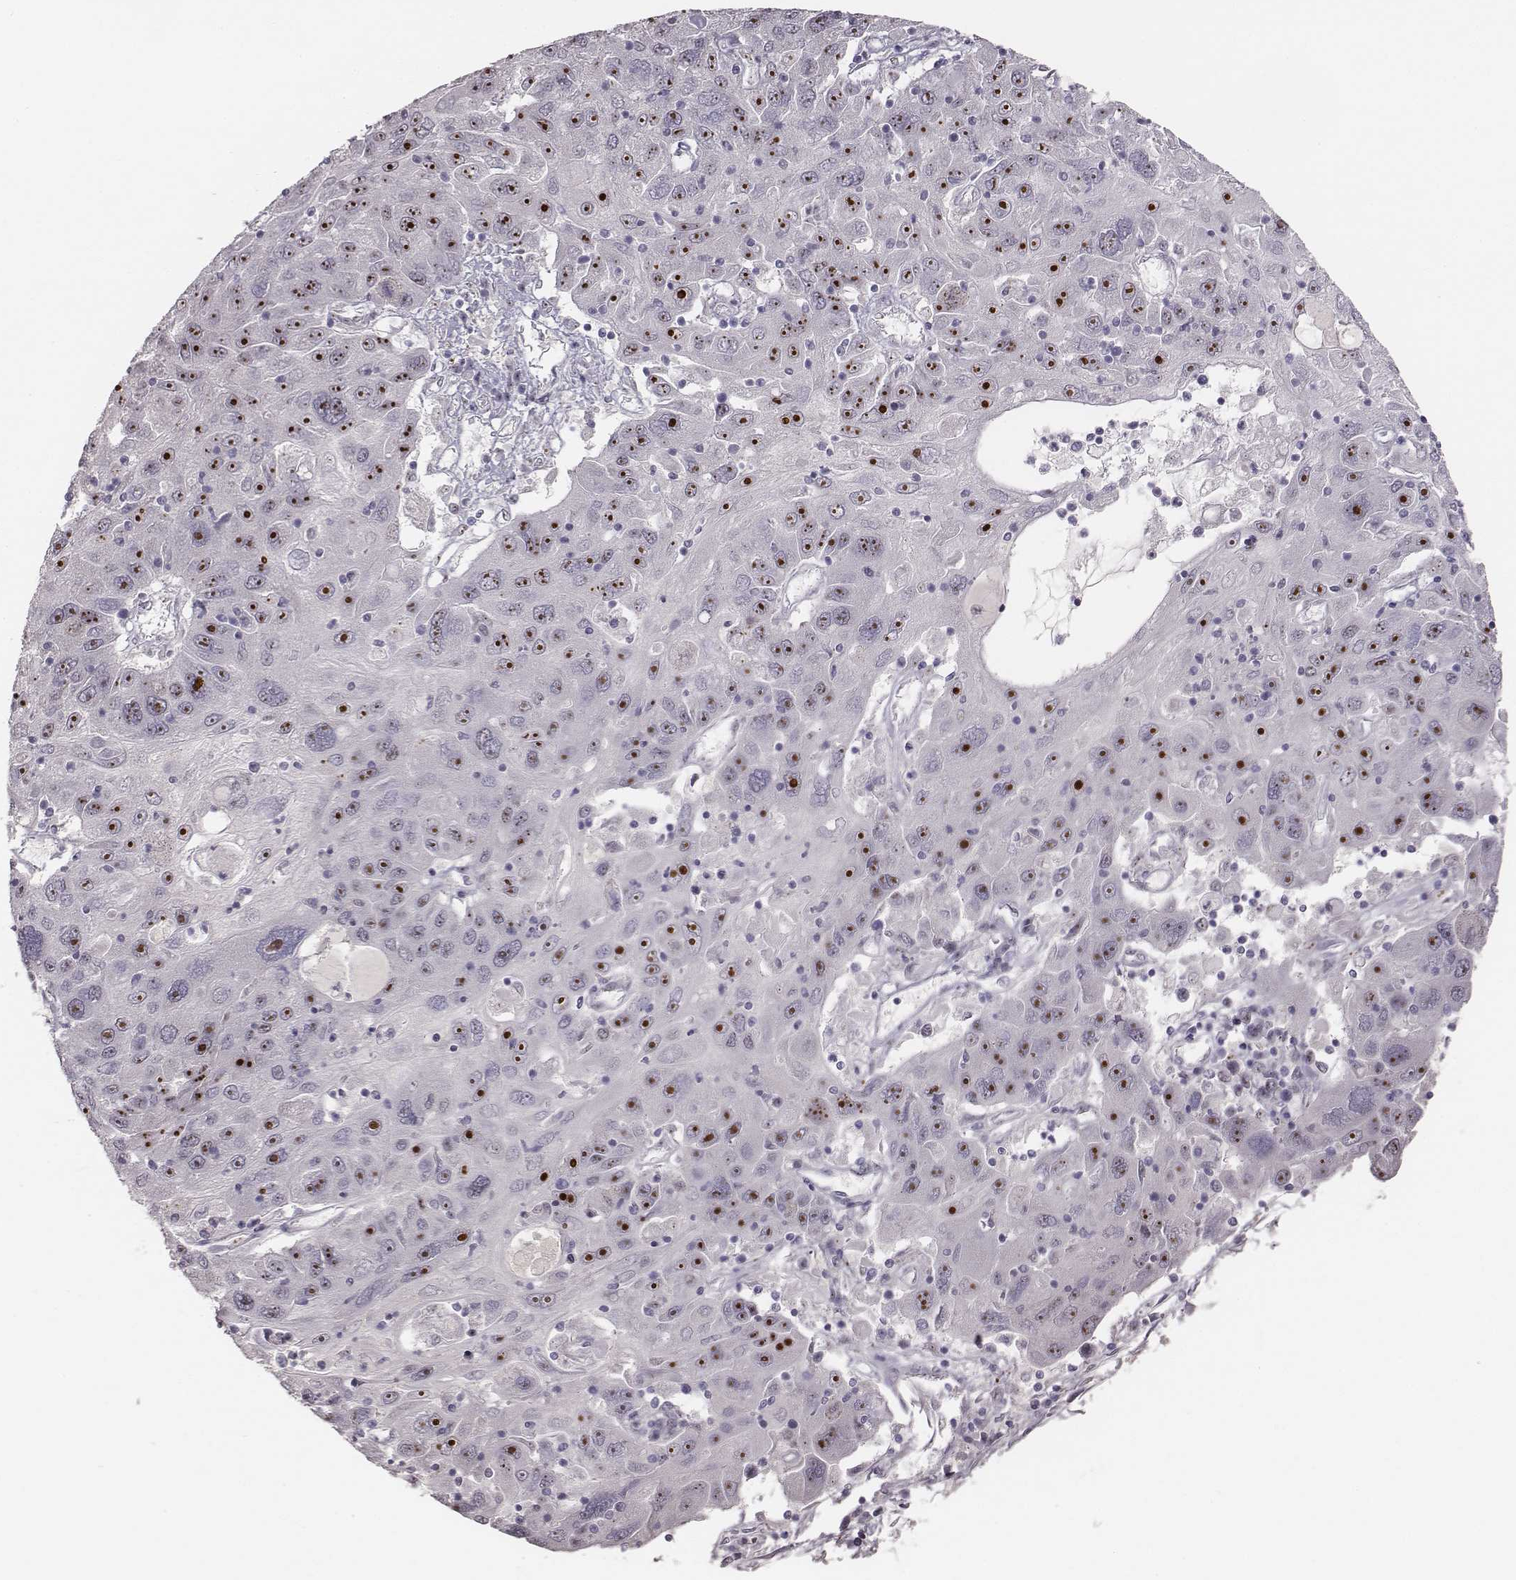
{"staining": {"intensity": "moderate", "quantity": "25%-75%", "location": "nuclear"}, "tissue": "stomach cancer", "cell_type": "Tumor cells", "image_type": "cancer", "snomed": [{"axis": "morphology", "description": "Adenocarcinoma, NOS"}, {"axis": "topography", "description": "Stomach"}], "caption": "Protein expression analysis of human stomach cancer (adenocarcinoma) reveals moderate nuclear staining in approximately 25%-75% of tumor cells. The protein of interest is stained brown, and the nuclei are stained in blue (DAB IHC with brightfield microscopy, high magnification).", "gene": "NIFK", "patient": {"sex": "male", "age": 56}}